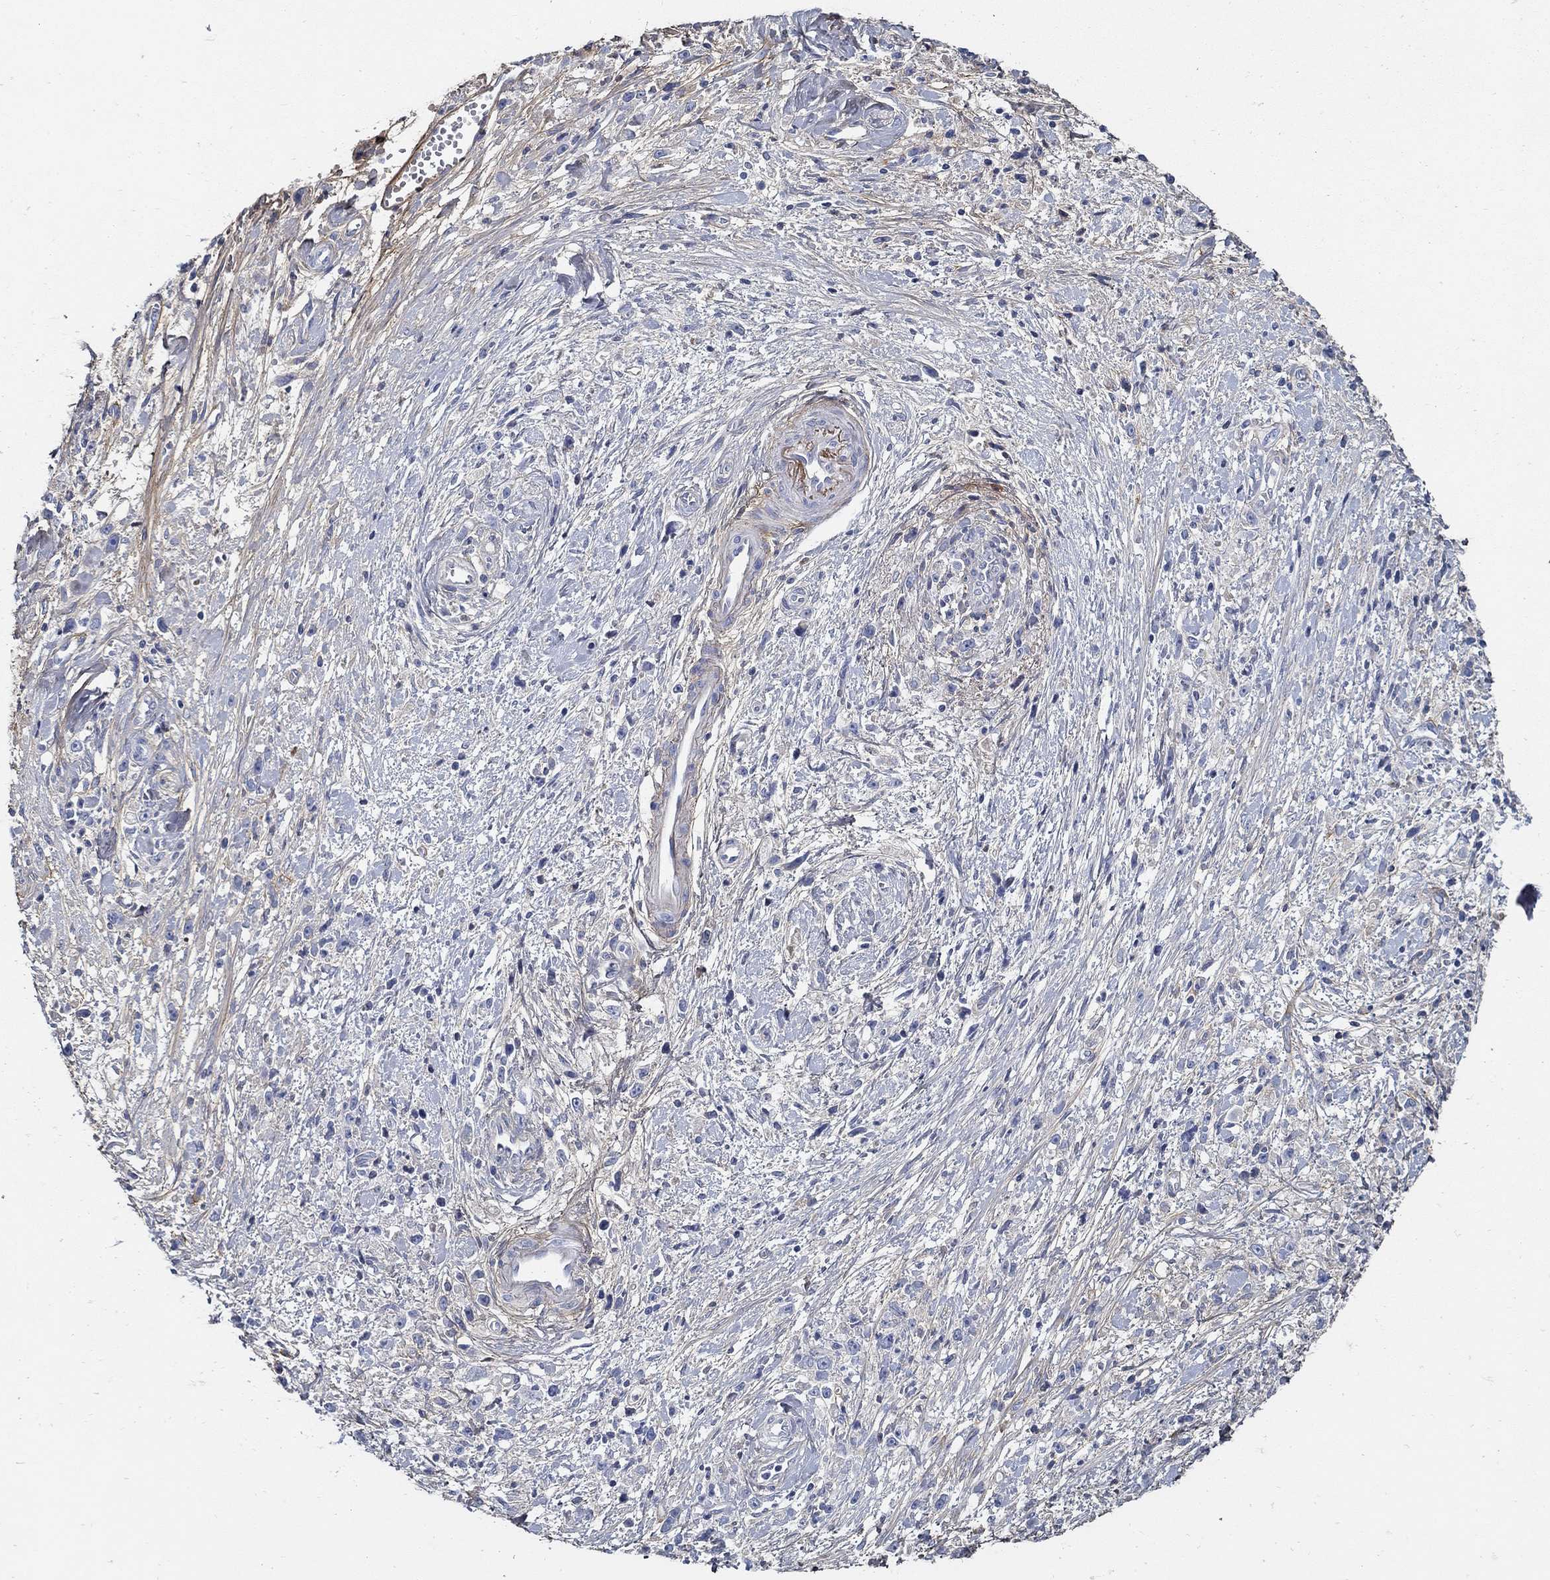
{"staining": {"intensity": "negative", "quantity": "none", "location": "none"}, "tissue": "stomach cancer", "cell_type": "Tumor cells", "image_type": "cancer", "snomed": [{"axis": "morphology", "description": "Adenocarcinoma, NOS"}, {"axis": "topography", "description": "Stomach"}], "caption": "Immunohistochemistry of stomach adenocarcinoma shows no expression in tumor cells.", "gene": "TGFBI", "patient": {"sex": "female", "age": 59}}